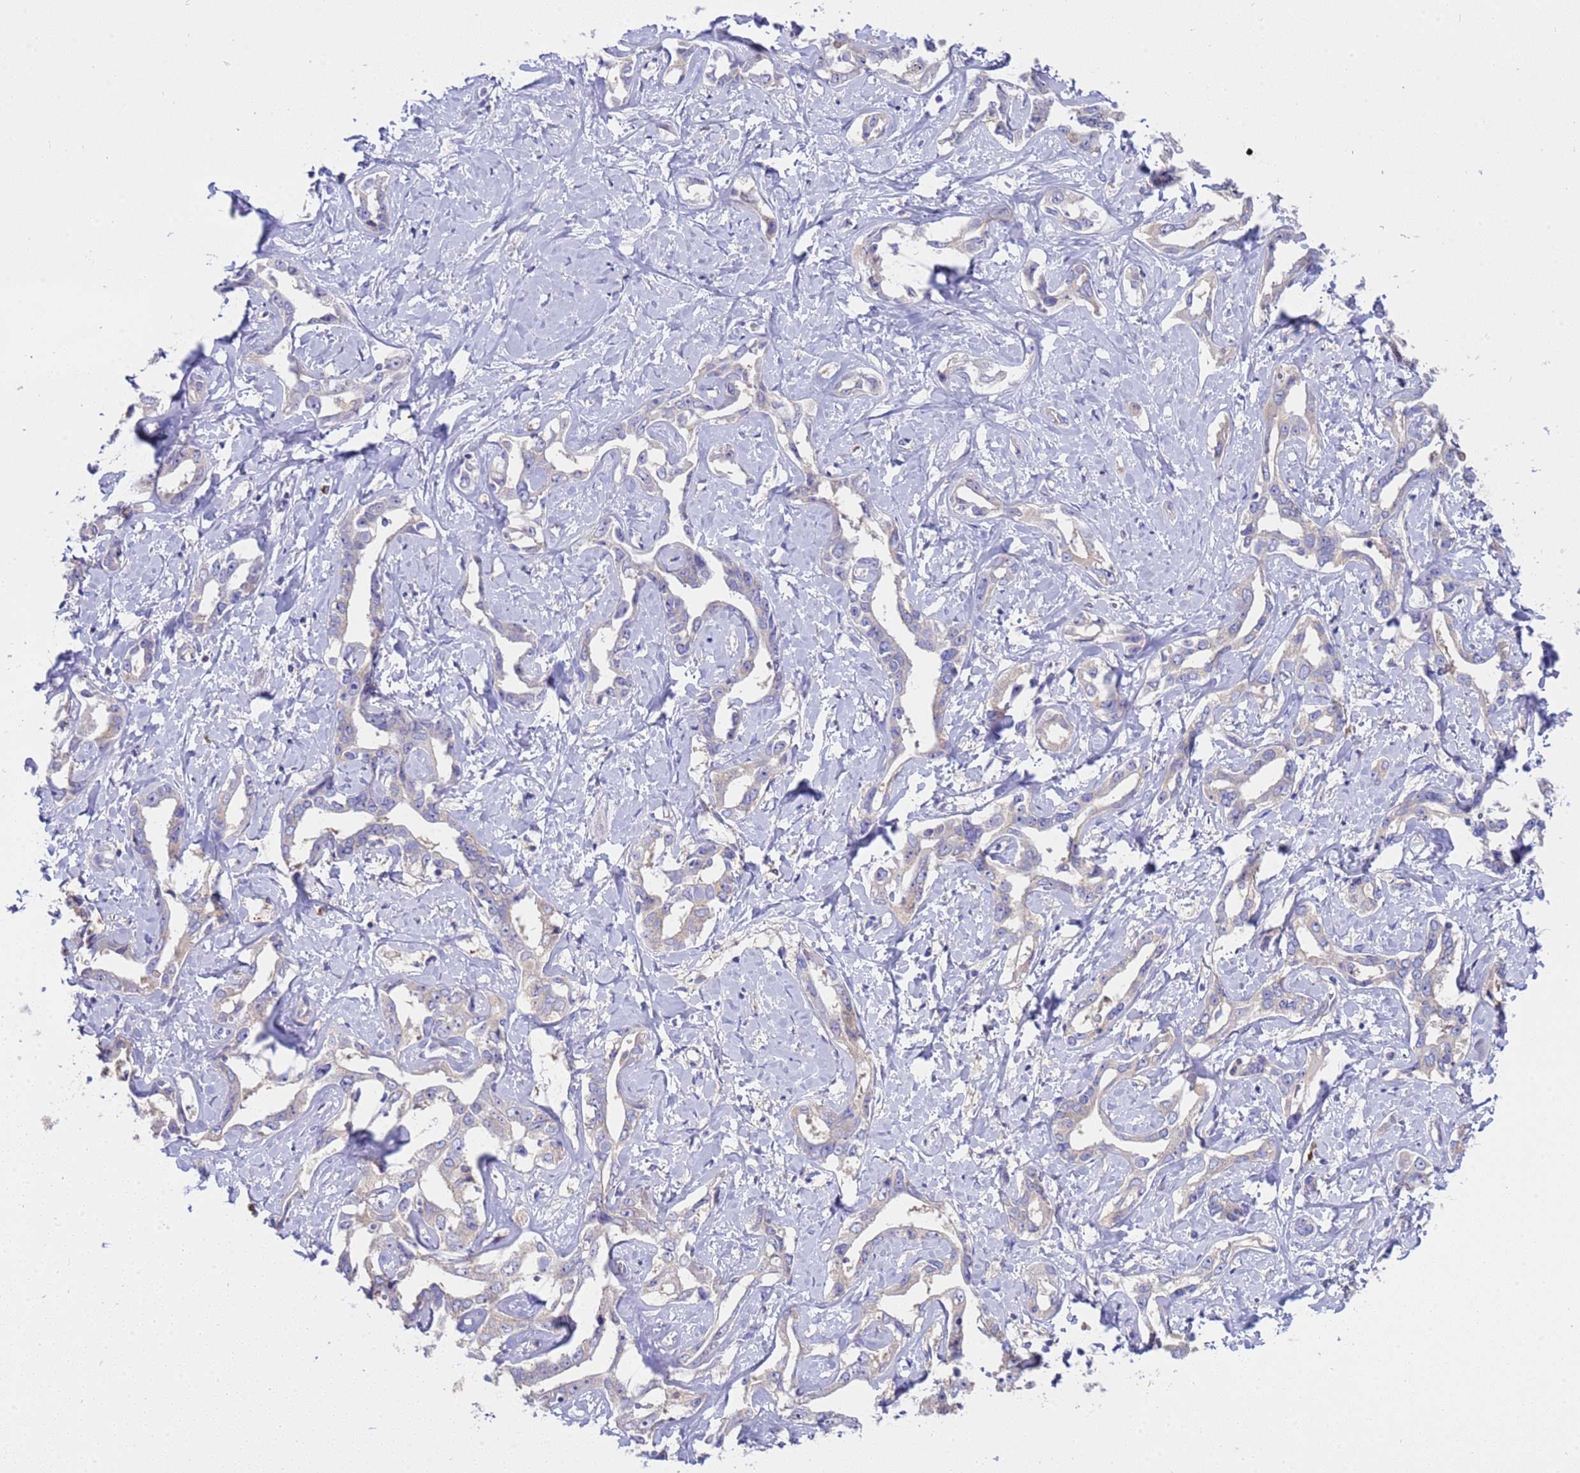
{"staining": {"intensity": "negative", "quantity": "none", "location": "none"}, "tissue": "liver cancer", "cell_type": "Tumor cells", "image_type": "cancer", "snomed": [{"axis": "morphology", "description": "Cholangiocarcinoma"}, {"axis": "topography", "description": "Liver"}], "caption": "Tumor cells are negative for protein expression in human cholangiocarcinoma (liver).", "gene": "ANAPC1", "patient": {"sex": "male", "age": 59}}